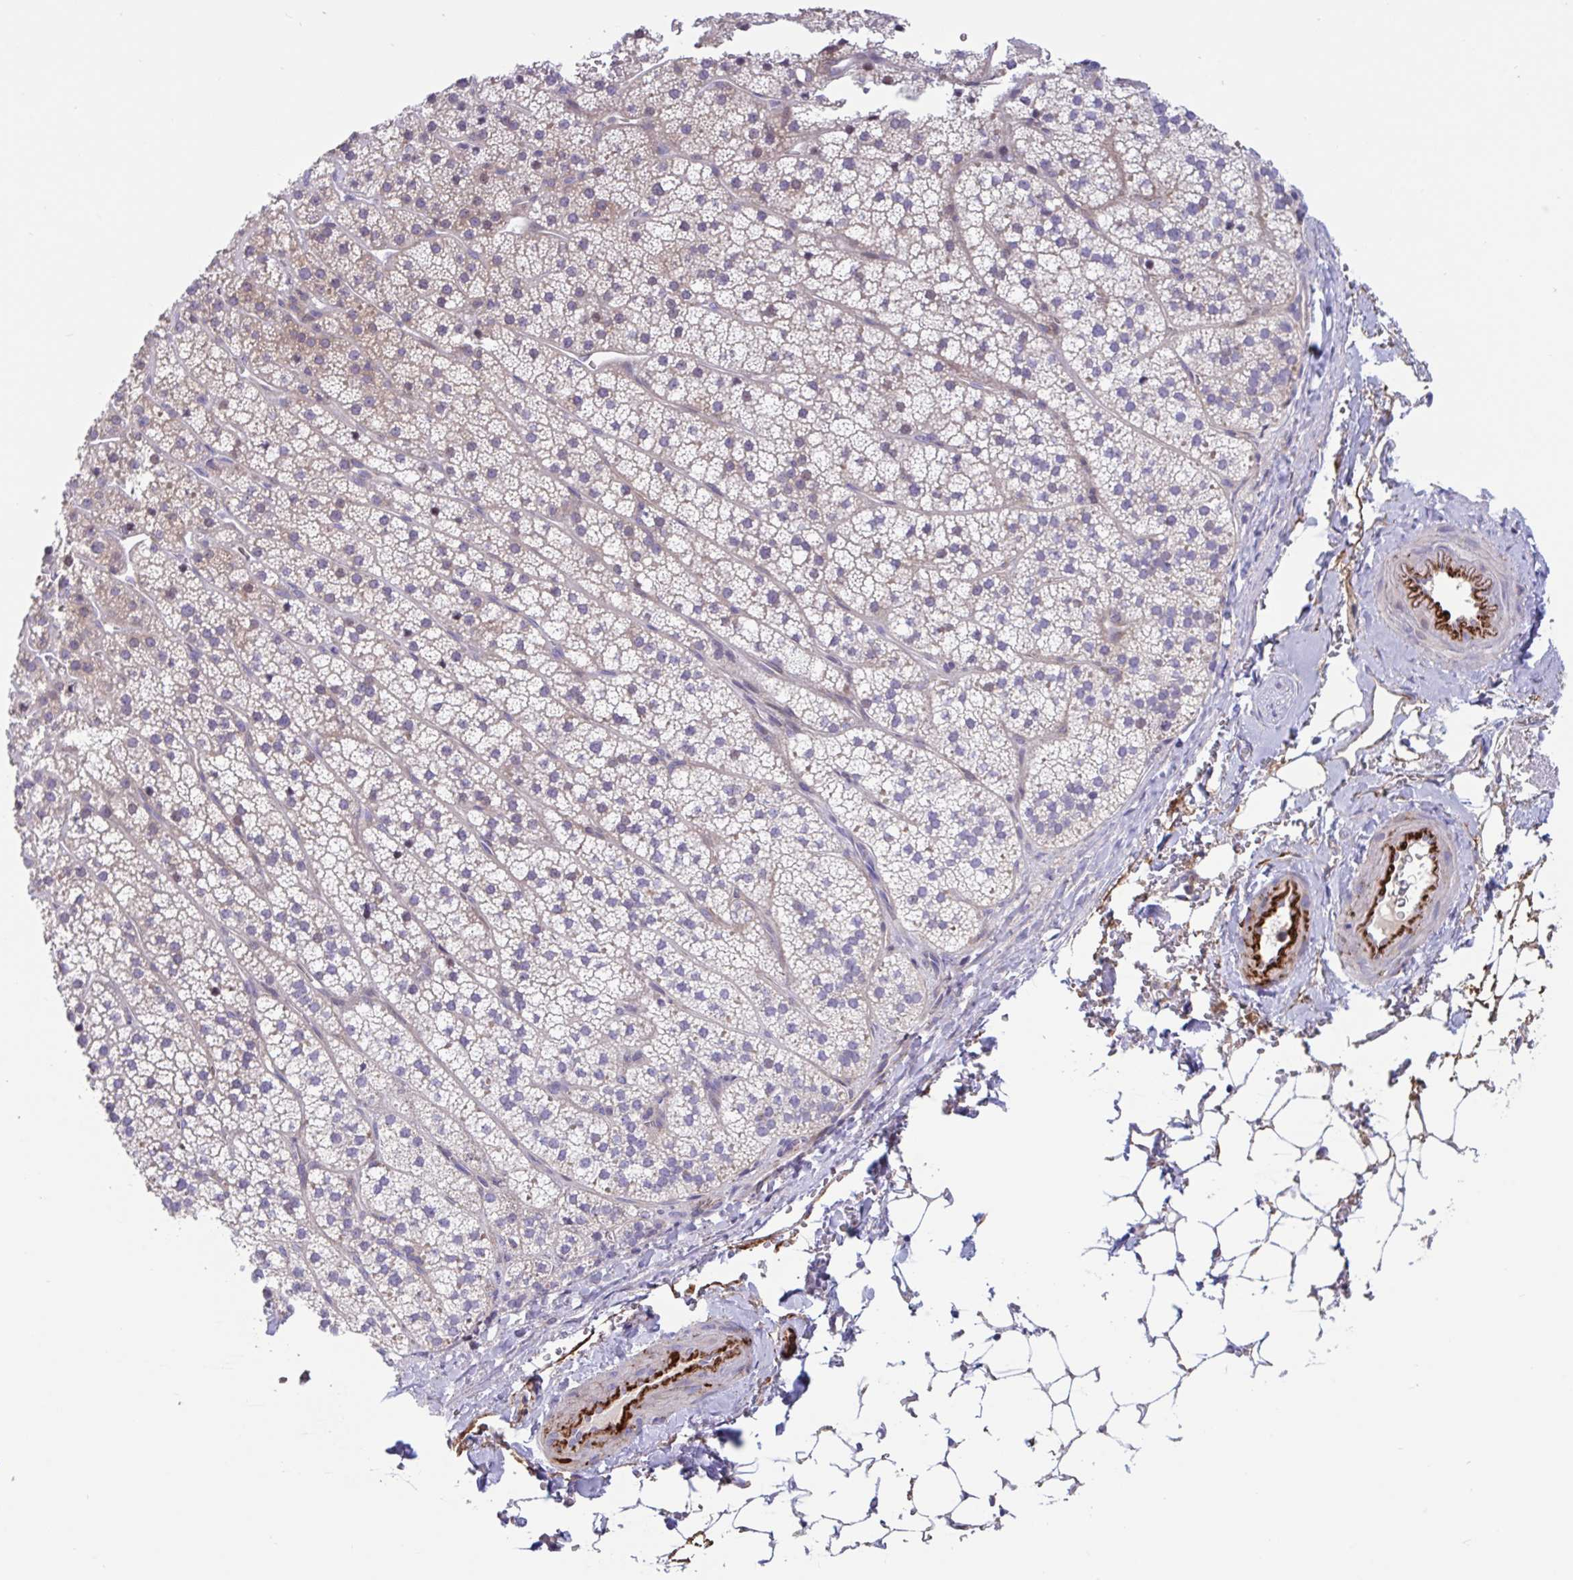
{"staining": {"intensity": "weak", "quantity": "<25%", "location": "cytoplasmic/membranous"}, "tissue": "adrenal gland", "cell_type": "Glandular cells", "image_type": "normal", "snomed": [{"axis": "morphology", "description": "Normal tissue, NOS"}, {"axis": "topography", "description": "Adrenal gland"}], "caption": "Immunohistochemical staining of normal adrenal gland displays no significant staining in glandular cells. (Brightfield microscopy of DAB immunohistochemistry (IHC) at high magnification).", "gene": "IL37", "patient": {"sex": "male", "age": 53}}